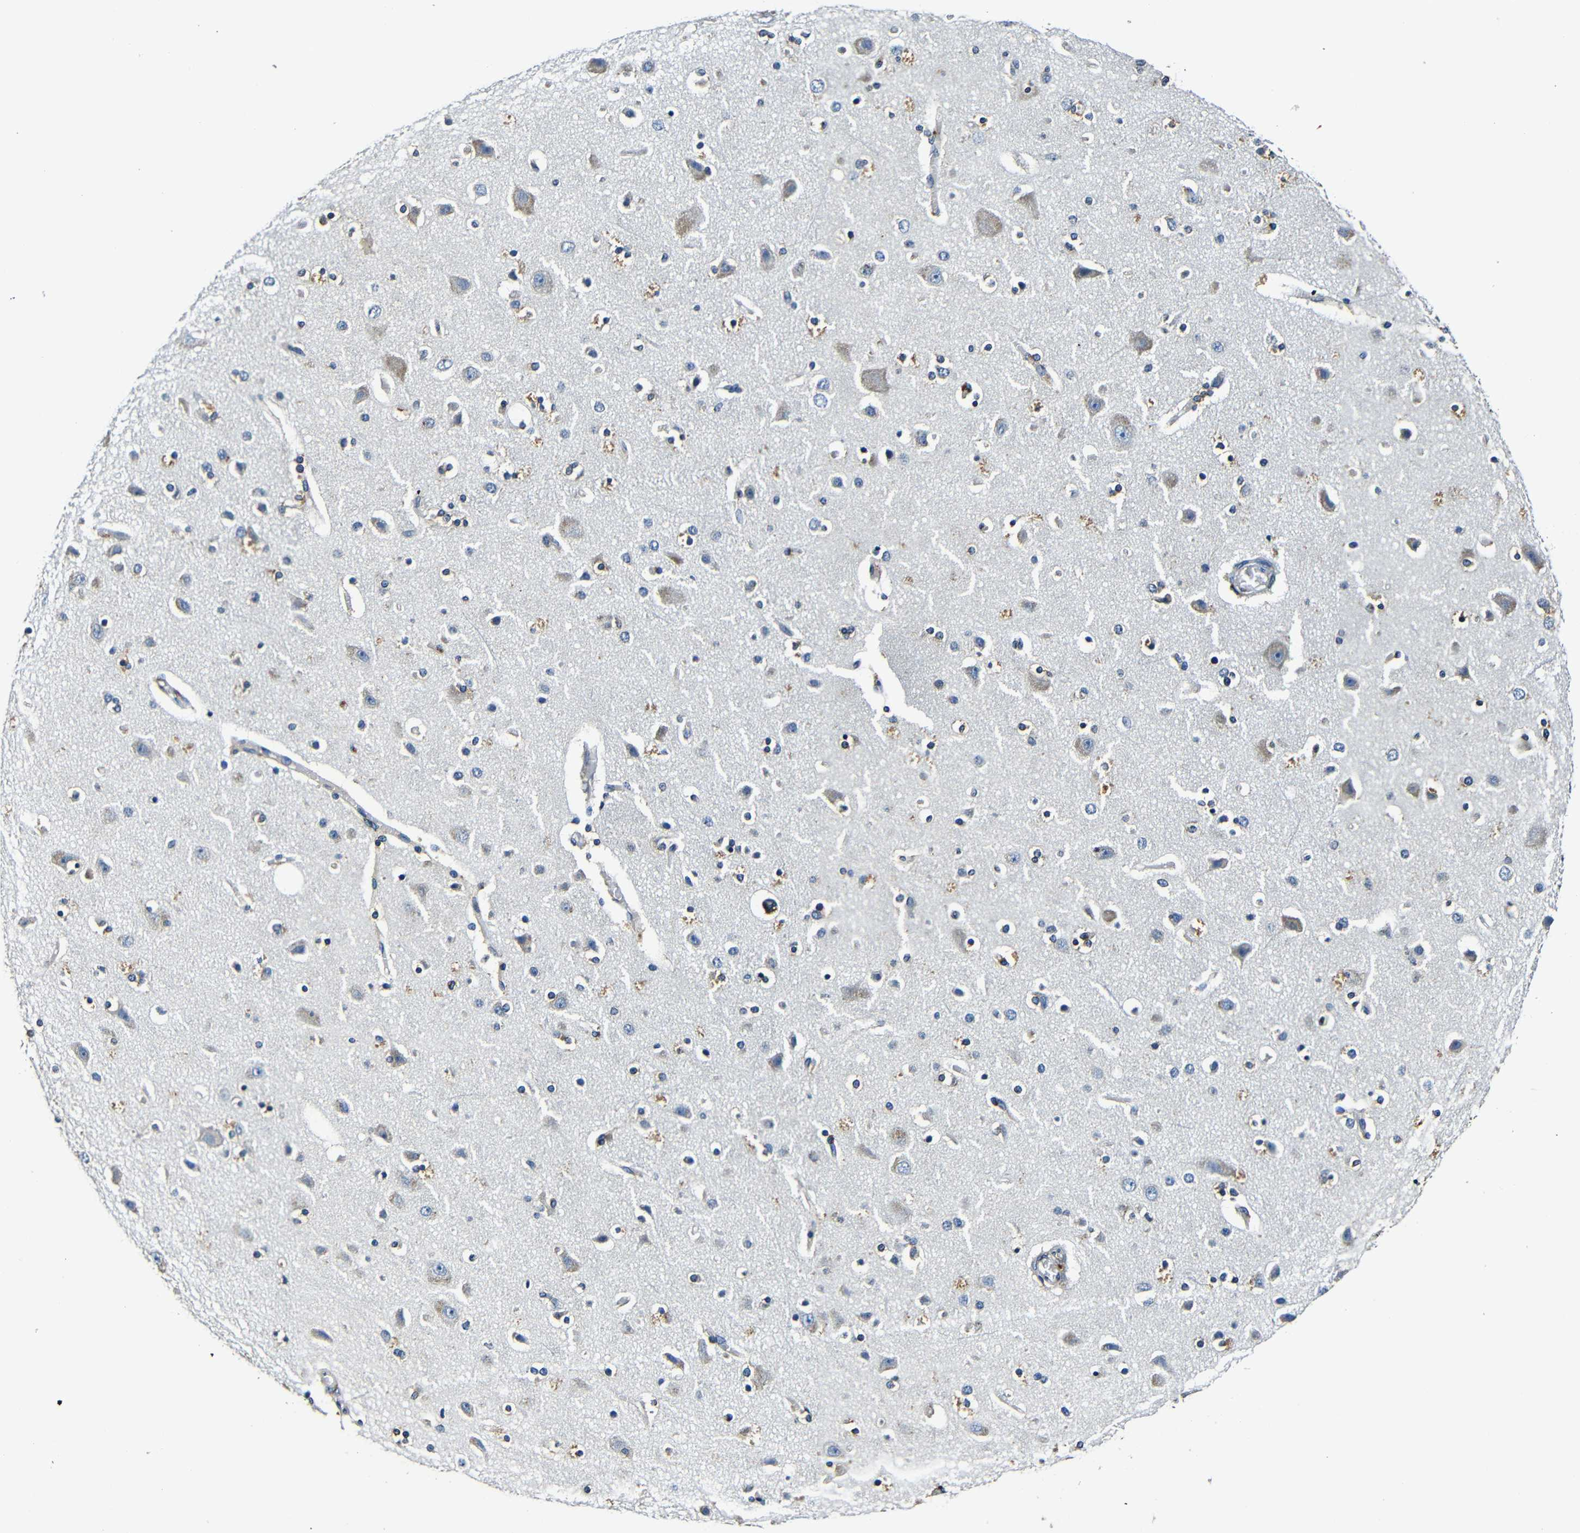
{"staining": {"intensity": "negative", "quantity": "none", "location": "none"}, "tissue": "cerebral cortex", "cell_type": "Endothelial cells", "image_type": "normal", "snomed": [{"axis": "morphology", "description": "Normal tissue, NOS"}, {"axis": "topography", "description": "Cerebral cortex"}], "caption": "IHC image of unremarkable cerebral cortex: cerebral cortex stained with DAB (3,3'-diaminobenzidine) reveals no significant protein positivity in endothelial cells.", "gene": "RRBP1", "patient": {"sex": "female", "age": 54}}